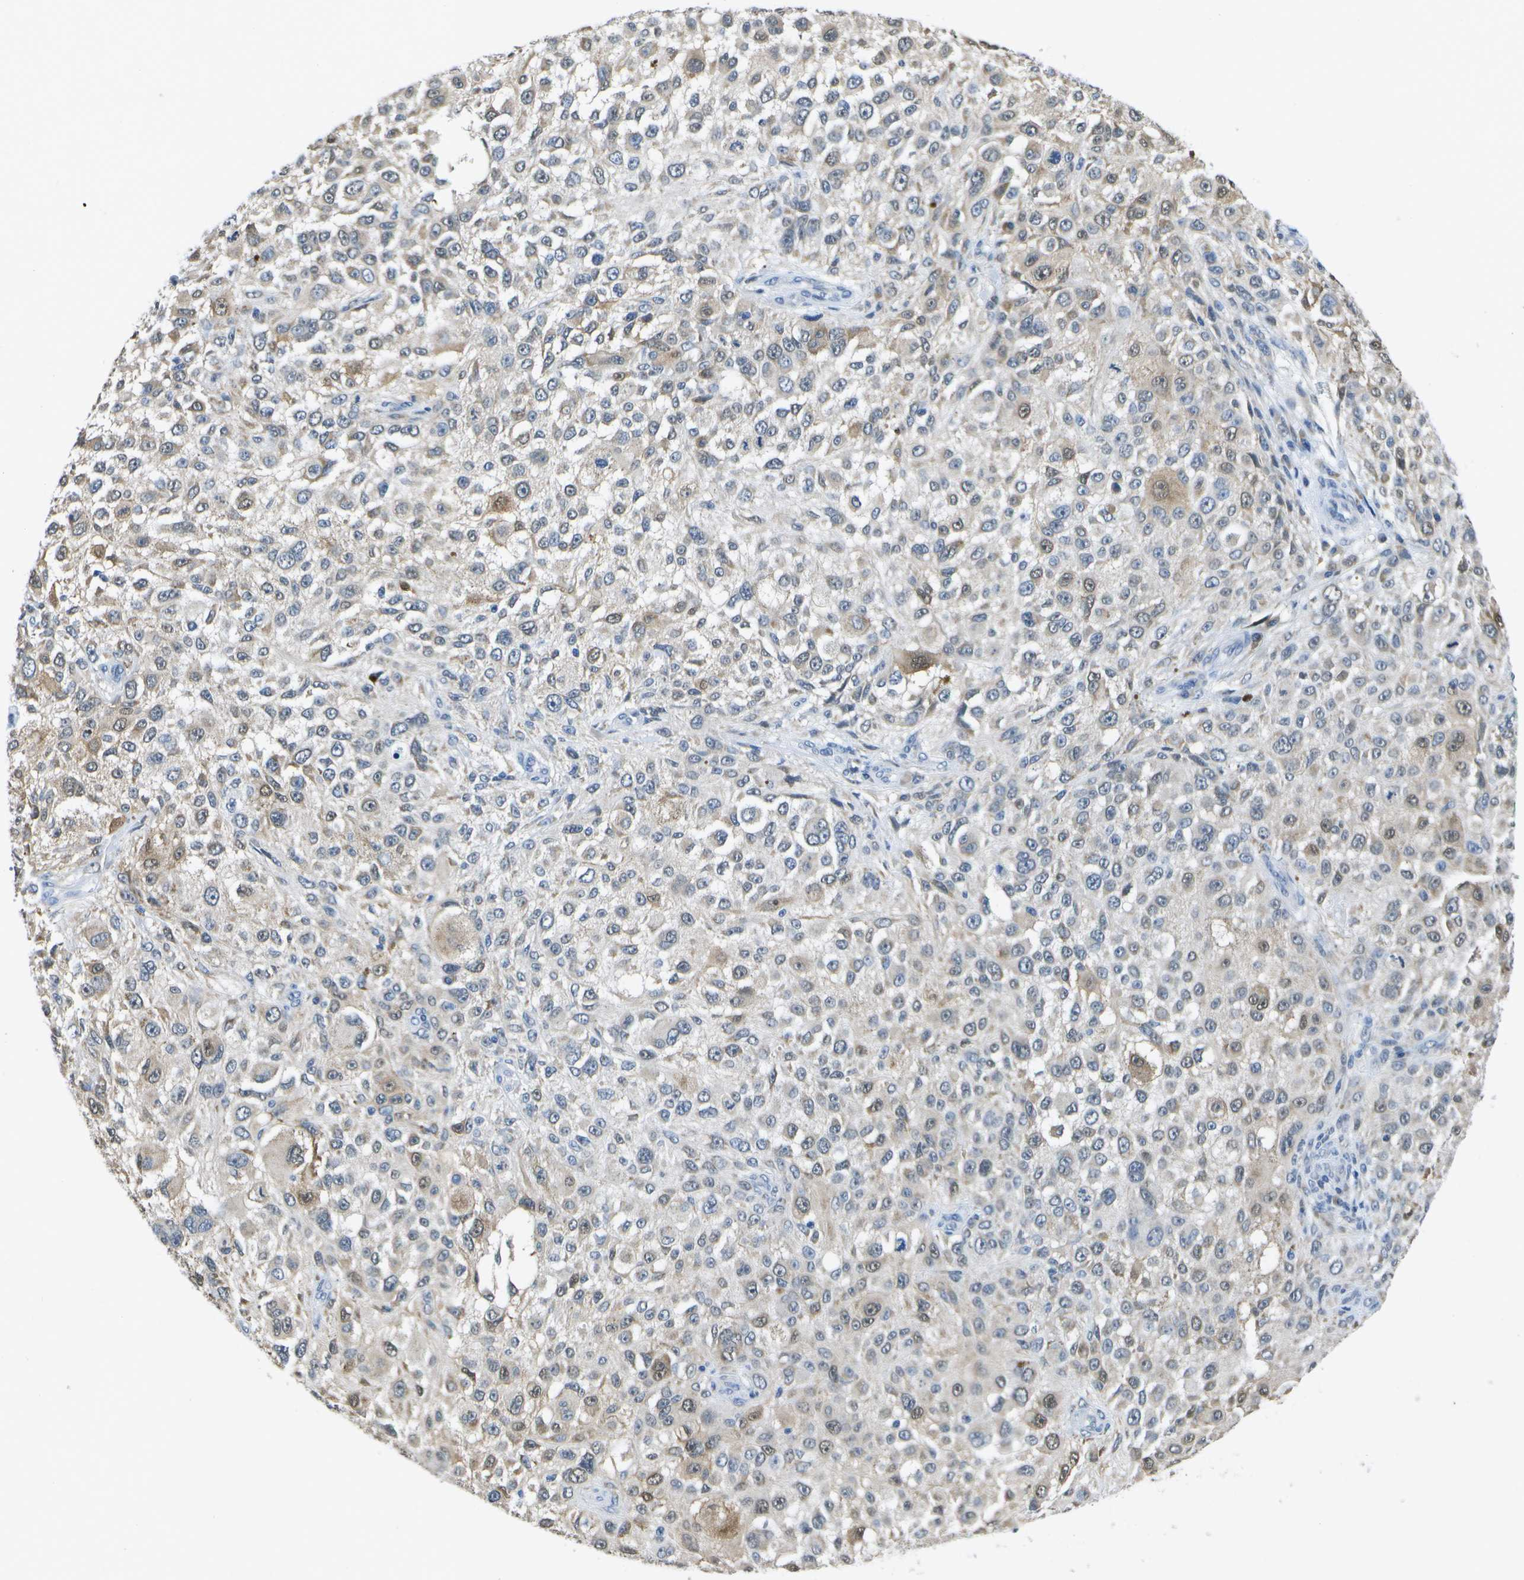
{"staining": {"intensity": "weak", "quantity": "<25%", "location": "nuclear"}, "tissue": "melanoma", "cell_type": "Tumor cells", "image_type": "cancer", "snomed": [{"axis": "morphology", "description": "Necrosis, NOS"}, {"axis": "morphology", "description": "Malignant melanoma, NOS"}, {"axis": "topography", "description": "Skin"}], "caption": "Immunohistochemical staining of melanoma shows no significant staining in tumor cells.", "gene": "DSE", "patient": {"sex": "female", "age": 87}}